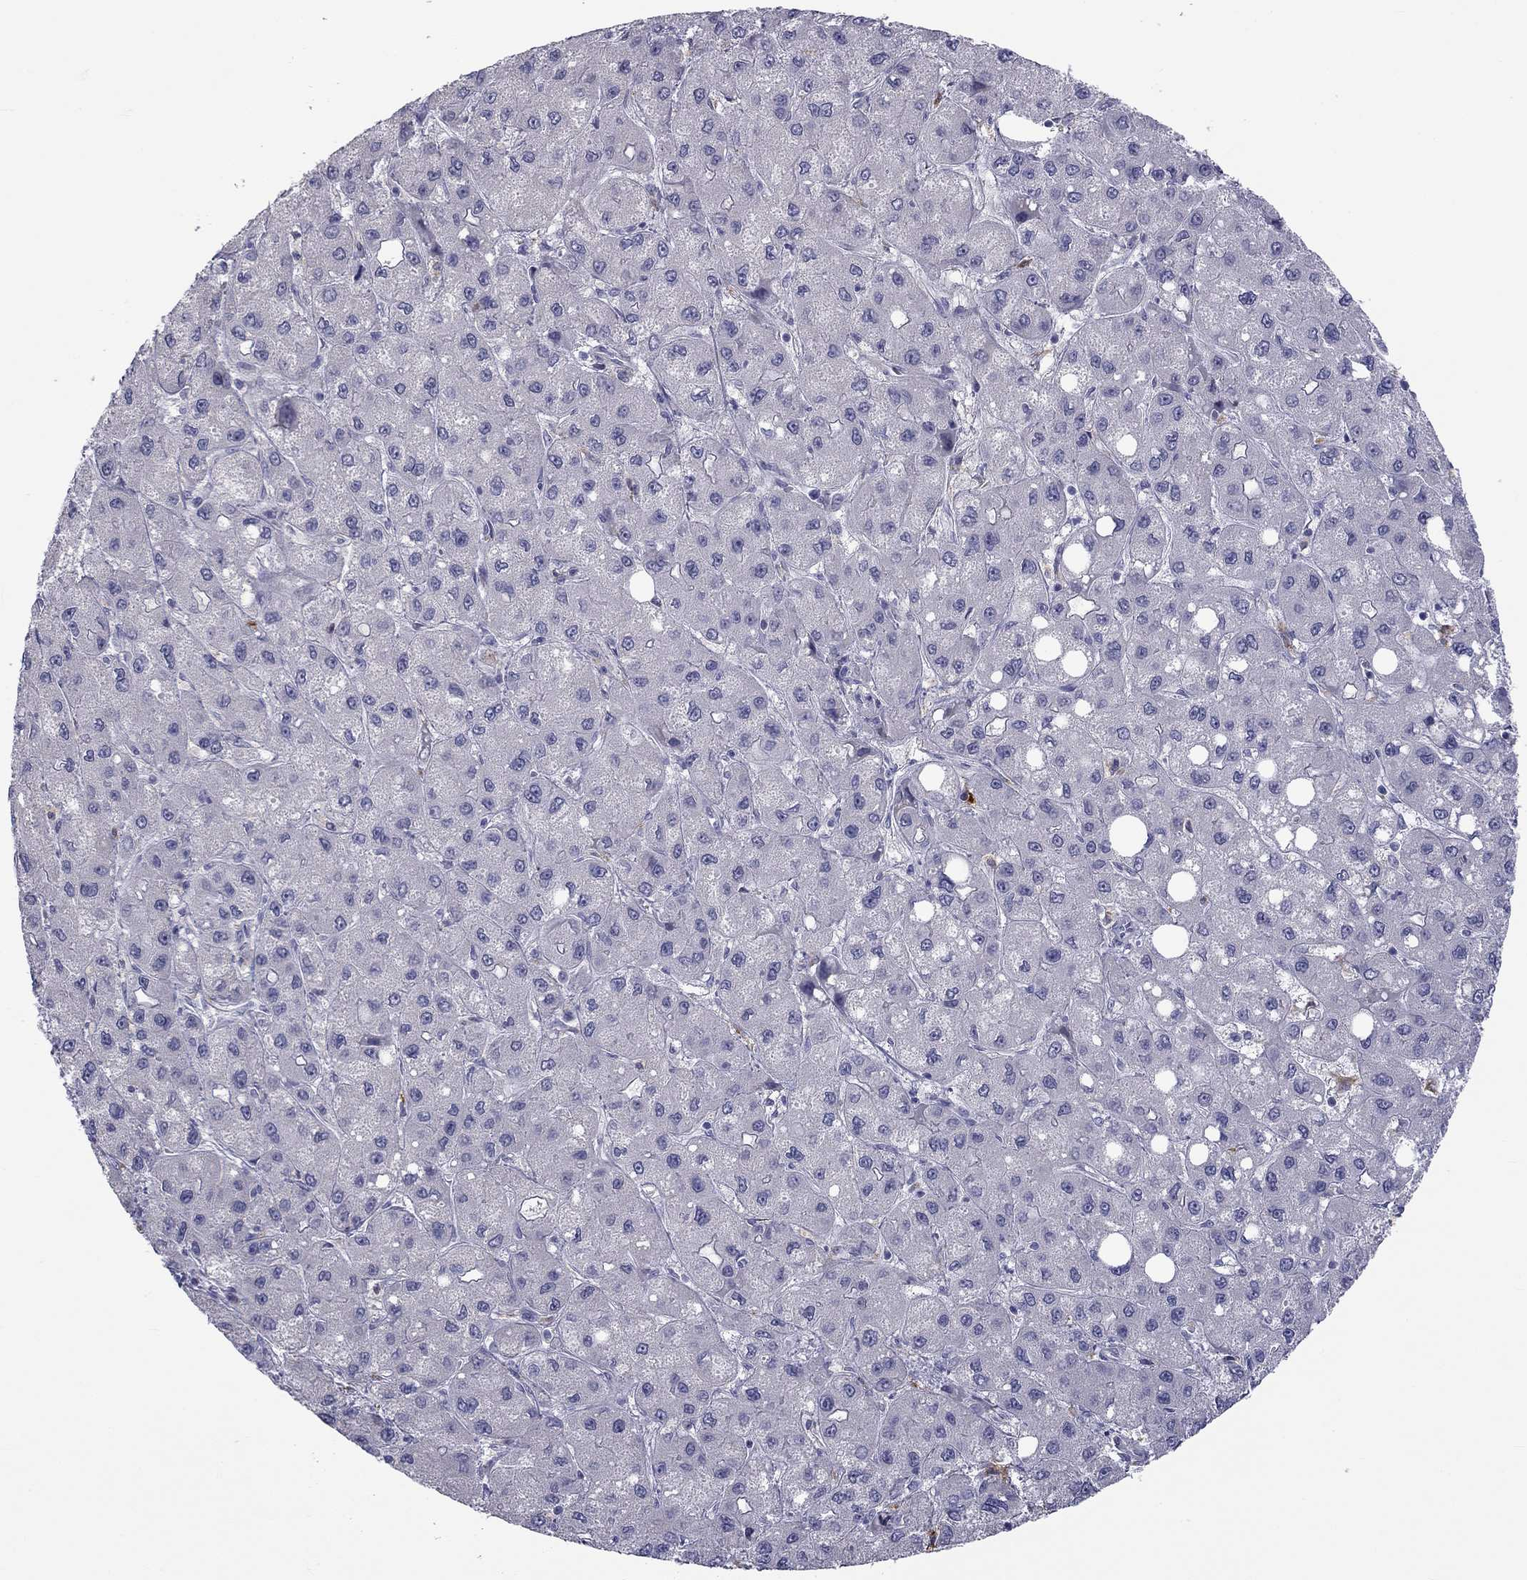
{"staining": {"intensity": "negative", "quantity": "none", "location": "none"}, "tissue": "liver cancer", "cell_type": "Tumor cells", "image_type": "cancer", "snomed": [{"axis": "morphology", "description": "Carcinoma, Hepatocellular, NOS"}, {"axis": "topography", "description": "Liver"}], "caption": "DAB immunohistochemical staining of human liver cancer (hepatocellular carcinoma) reveals no significant positivity in tumor cells.", "gene": "CLPSL2", "patient": {"sex": "male", "age": 73}}